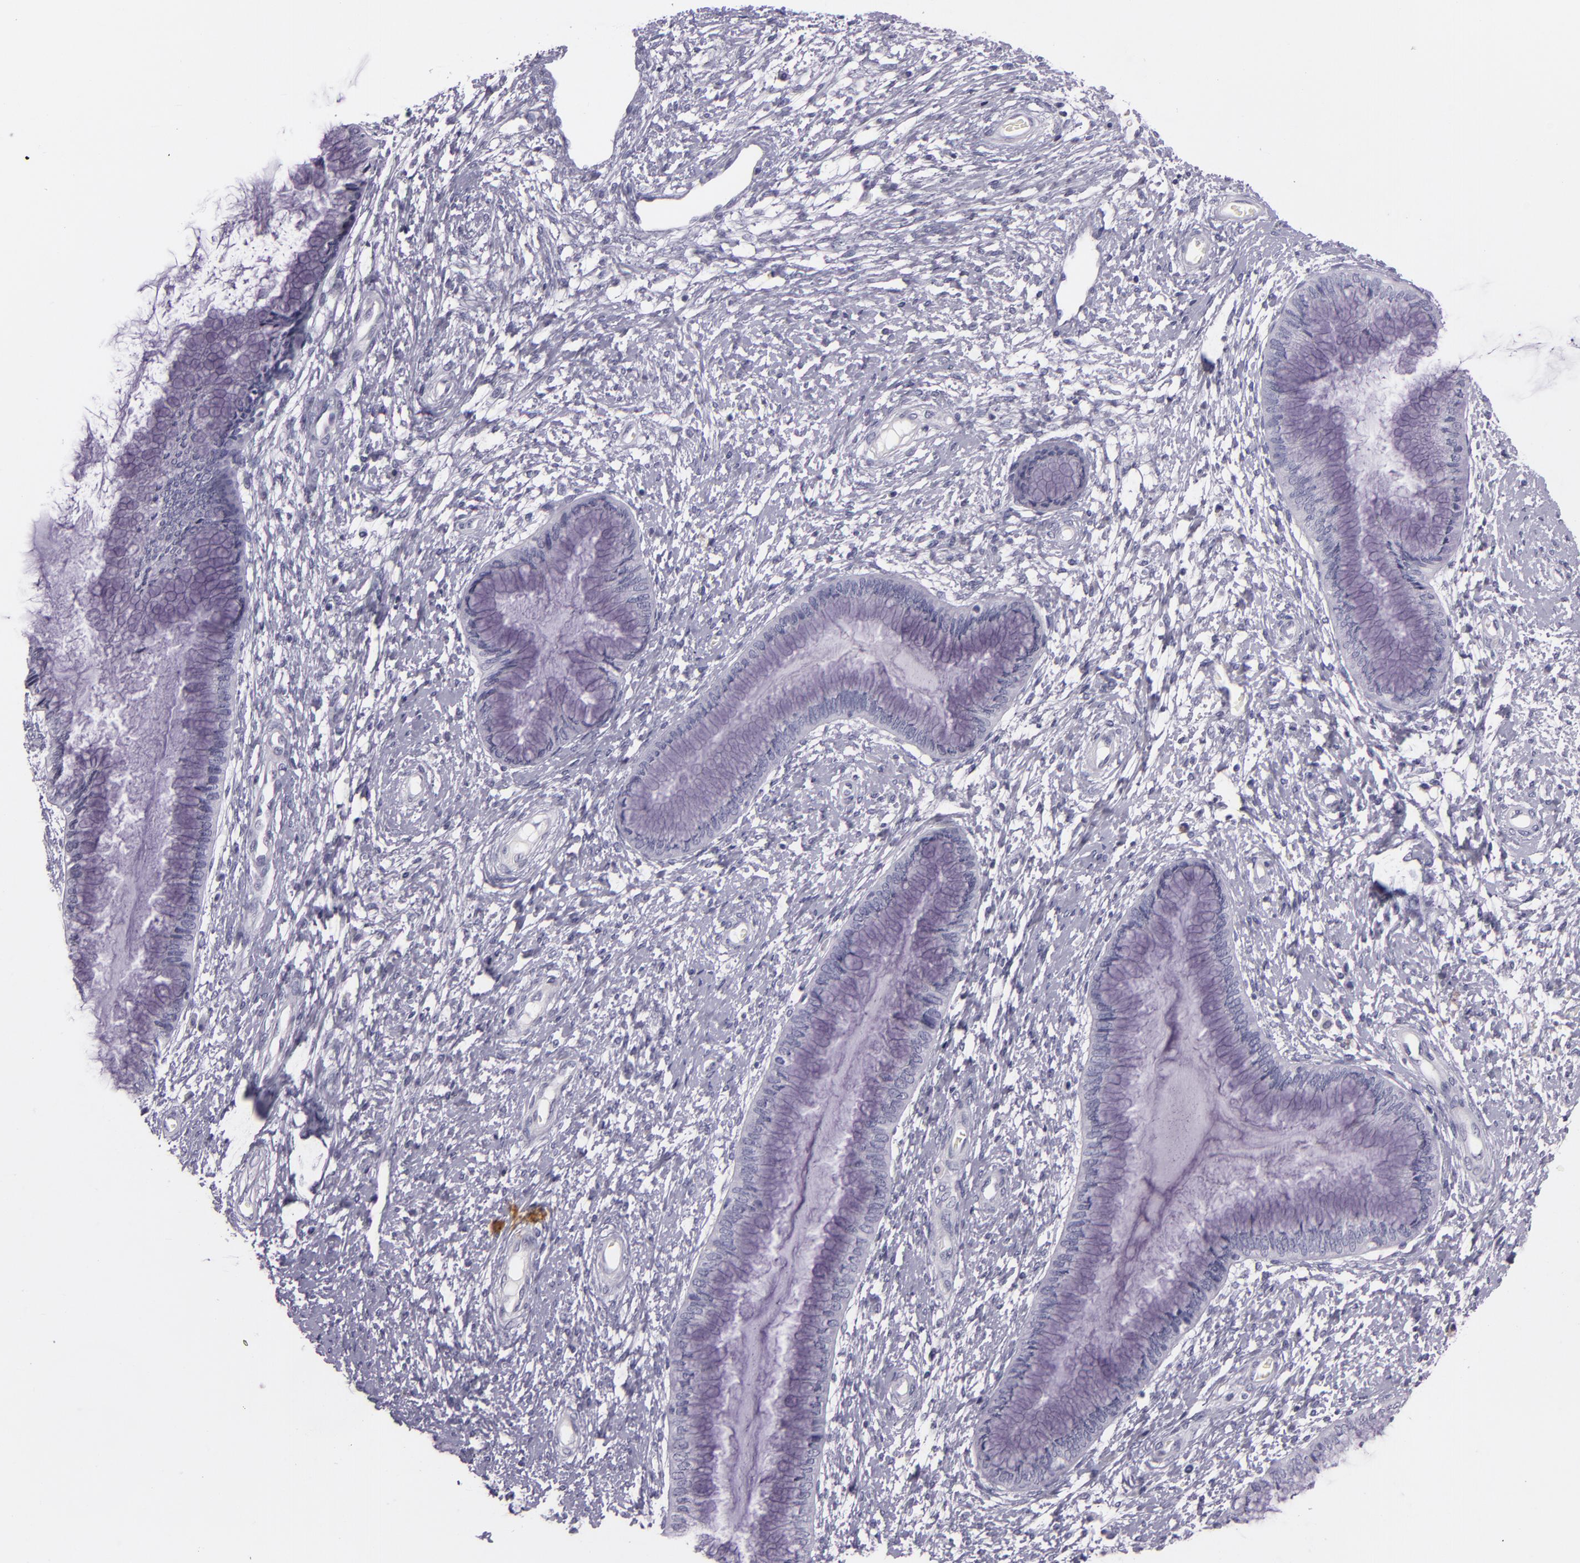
{"staining": {"intensity": "negative", "quantity": "none", "location": "none"}, "tissue": "cervix", "cell_type": "Glandular cells", "image_type": "normal", "snomed": [{"axis": "morphology", "description": "Normal tissue, NOS"}, {"axis": "topography", "description": "Cervix"}], "caption": "Histopathology image shows no protein positivity in glandular cells of normal cervix. (DAB (3,3'-diaminobenzidine) immunohistochemistry visualized using brightfield microscopy, high magnification).", "gene": "INA", "patient": {"sex": "female", "age": 27}}